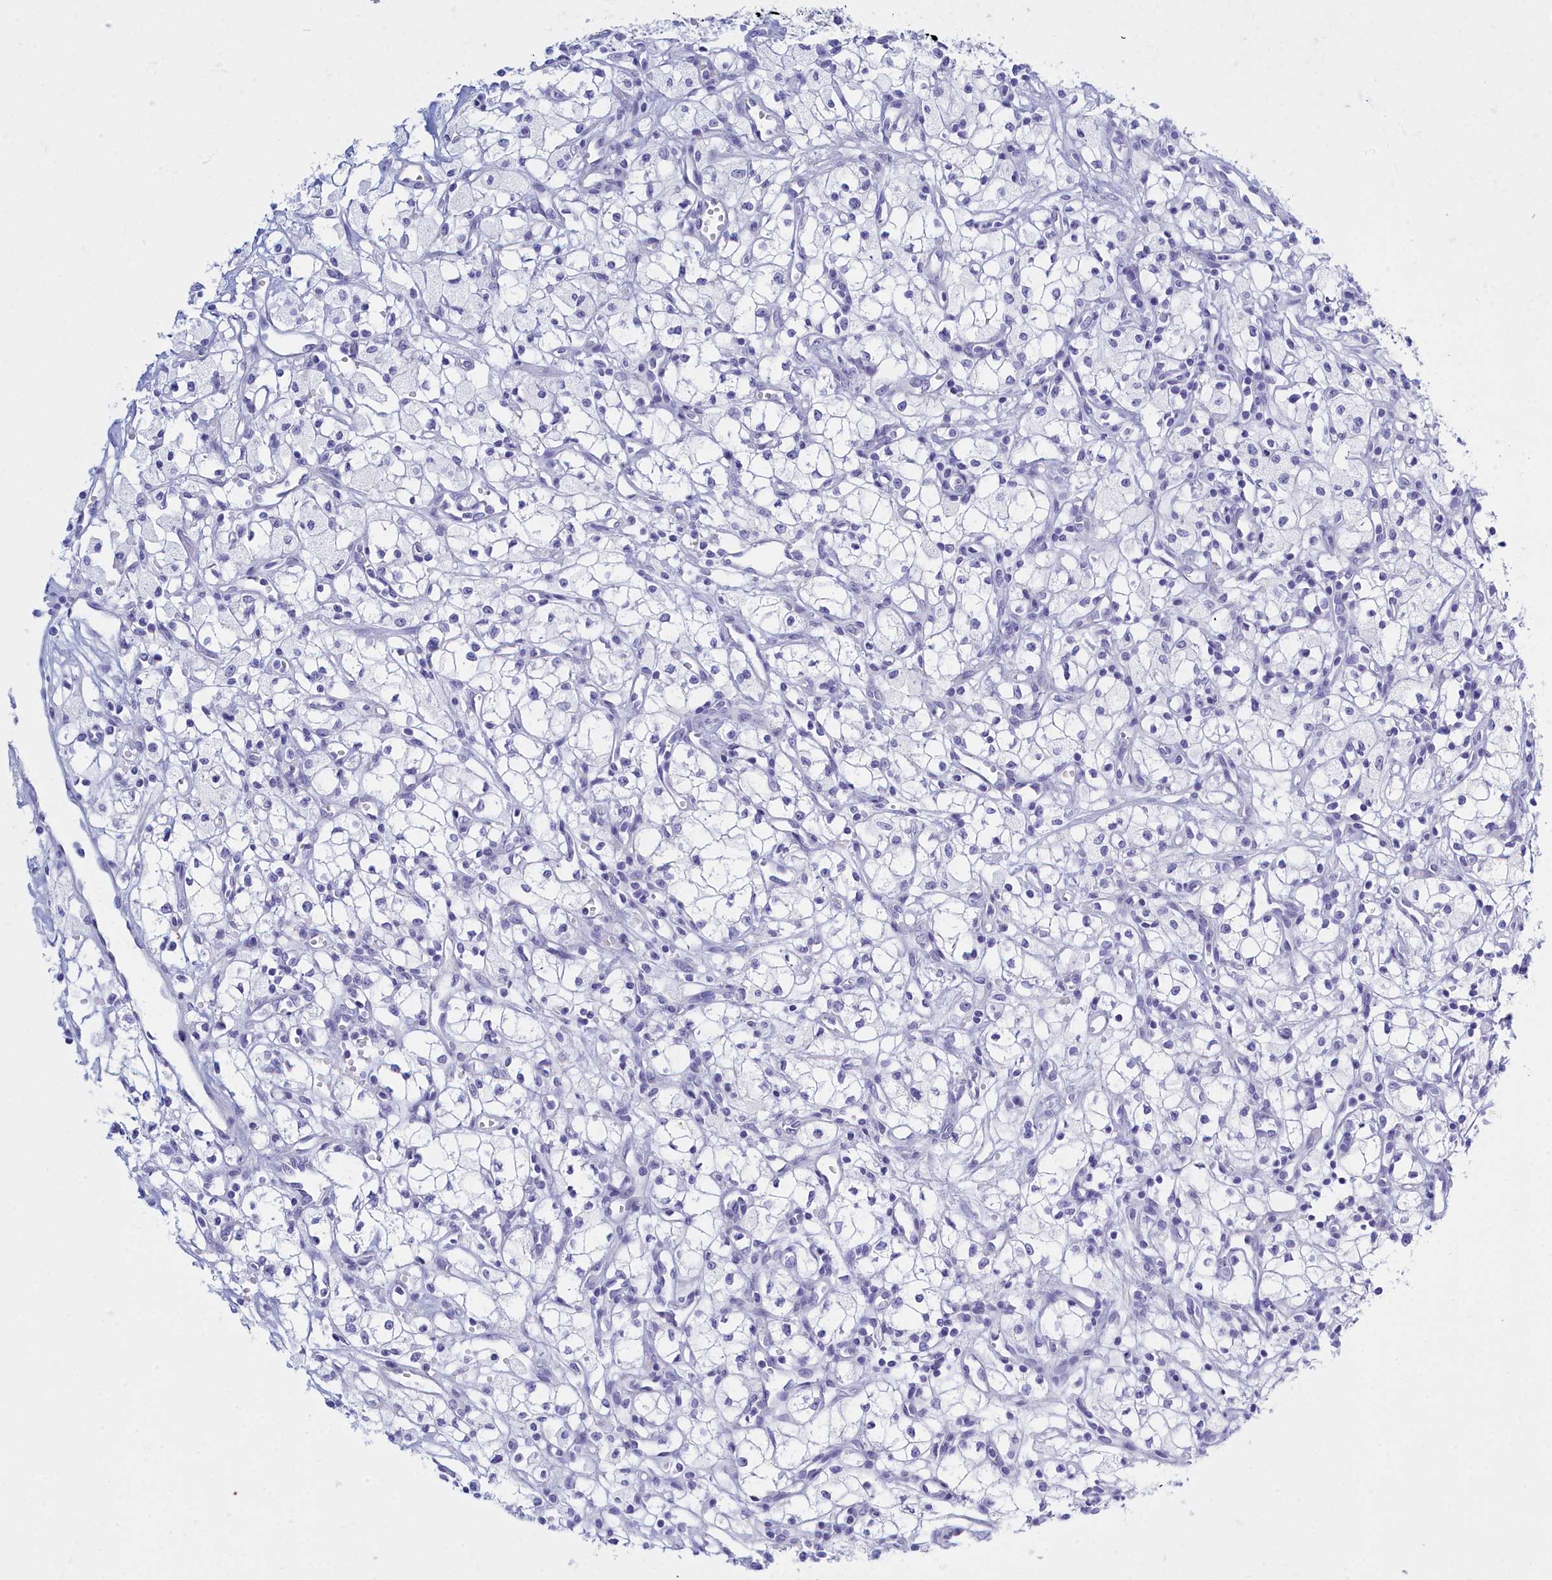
{"staining": {"intensity": "negative", "quantity": "none", "location": "none"}, "tissue": "renal cancer", "cell_type": "Tumor cells", "image_type": "cancer", "snomed": [{"axis": "morphology", "description": "Adenocarcinoma, NOS"}, {"axis": "topography", "description": "Kidney"}], "caption": "There is no significant expression in tumor cells of renal adenocarcinoma. (DAB (3,3'-diaminobenzidine) immunohistochemistry (IHC) visualized using brightfield microscopy, high magnification).", "gene": "TMEM97", "patient": {"sex": "male", "age": 59}}